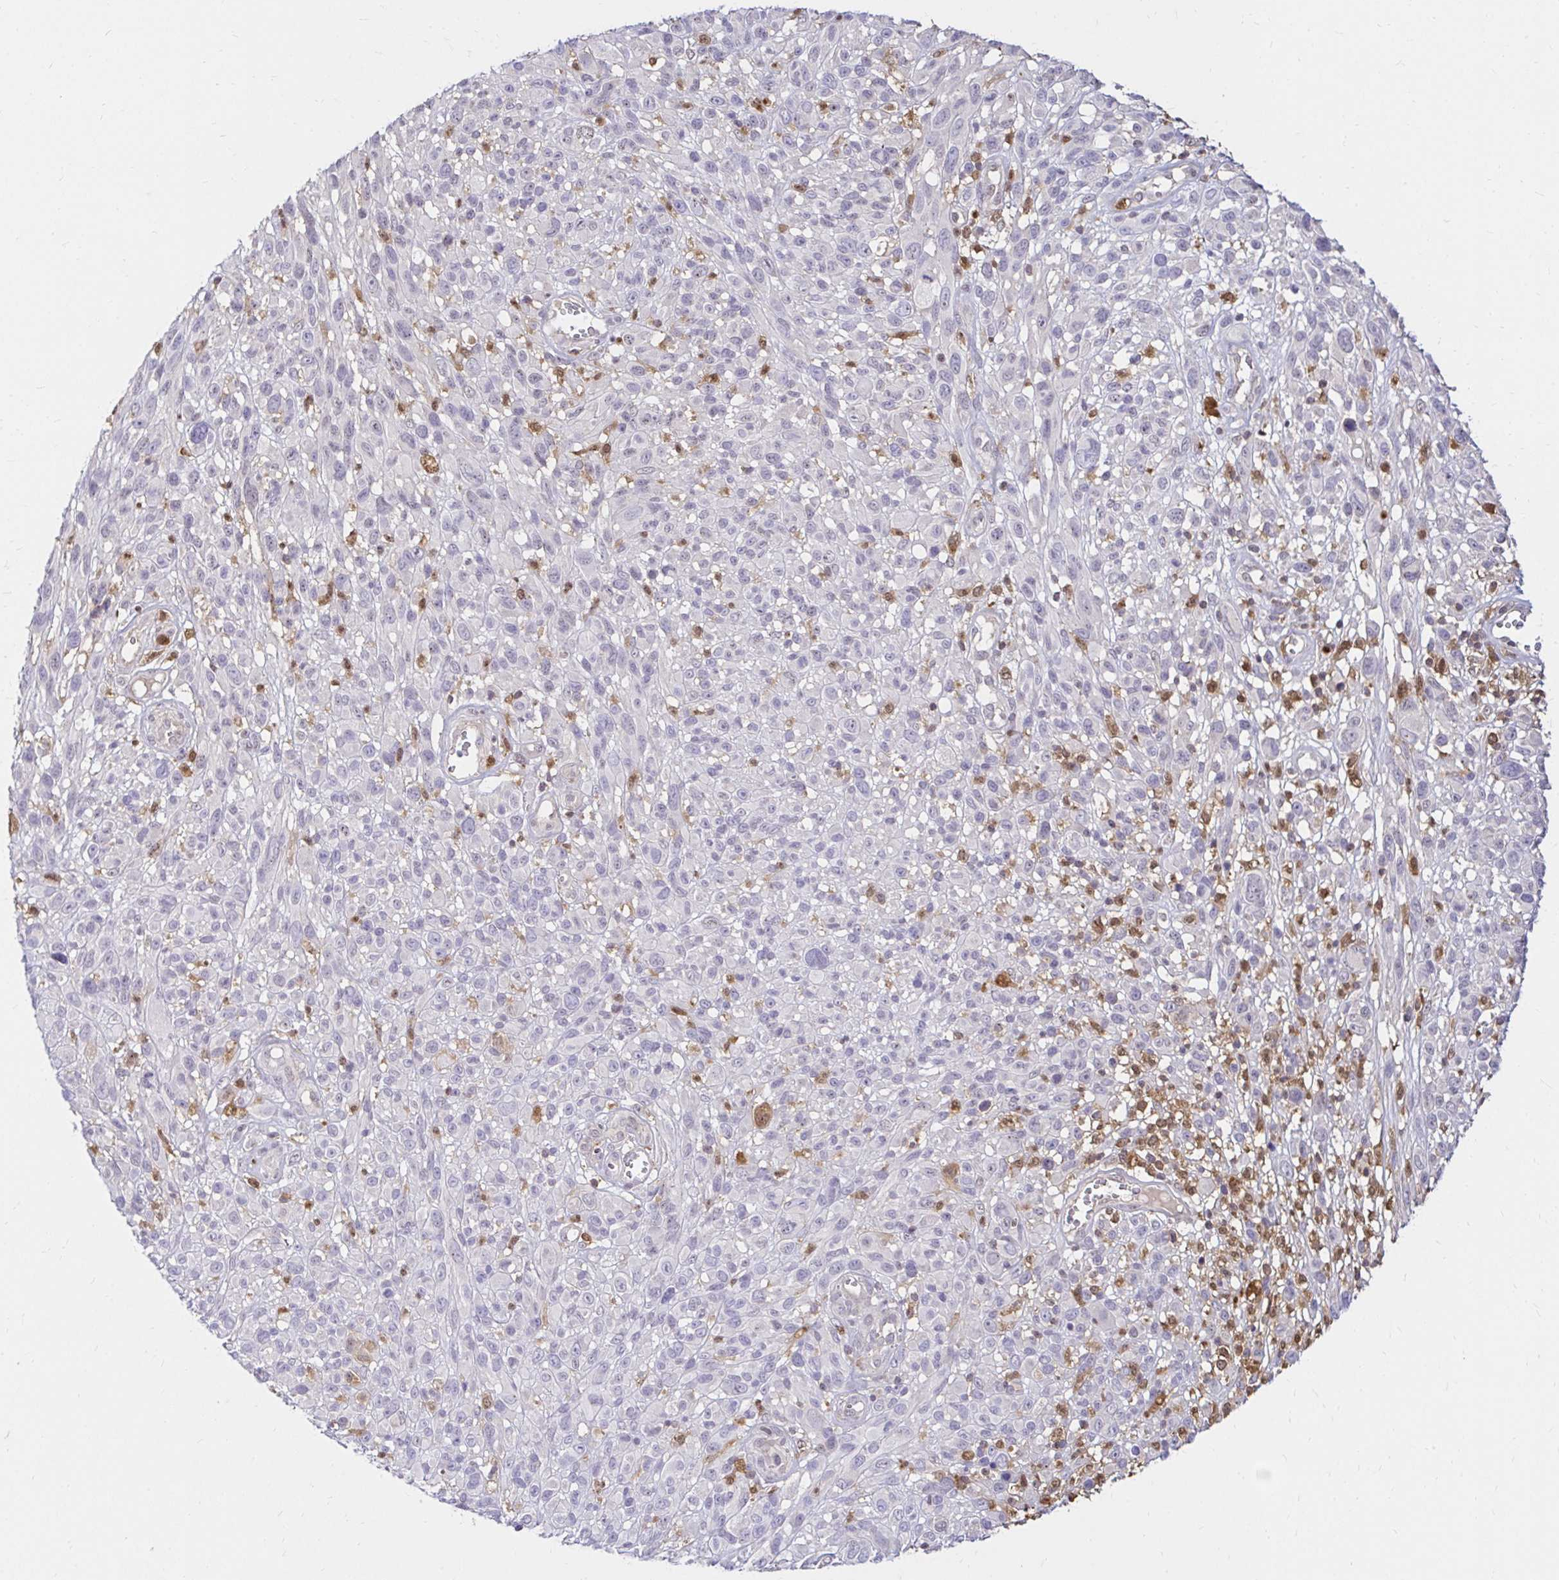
{"staining": {"intensity": "negative", "quantity": "none", "location": "none"}, "tissue": "melanoma", "cell_type": "Tumor cells", "image_type": "cancer", "snomed": [{"axis": "morphology", "description": "Malignant melanoma, NOS"}, {"axis": "topography", "description": "Skin"}], "caption": "Human malignant melanoma stained for a protein using immunohistochemistry (IHC) shows no staining in tumor cells.", "gene": "PYCARD", "patient": {"sex": "male", "age": 68}}